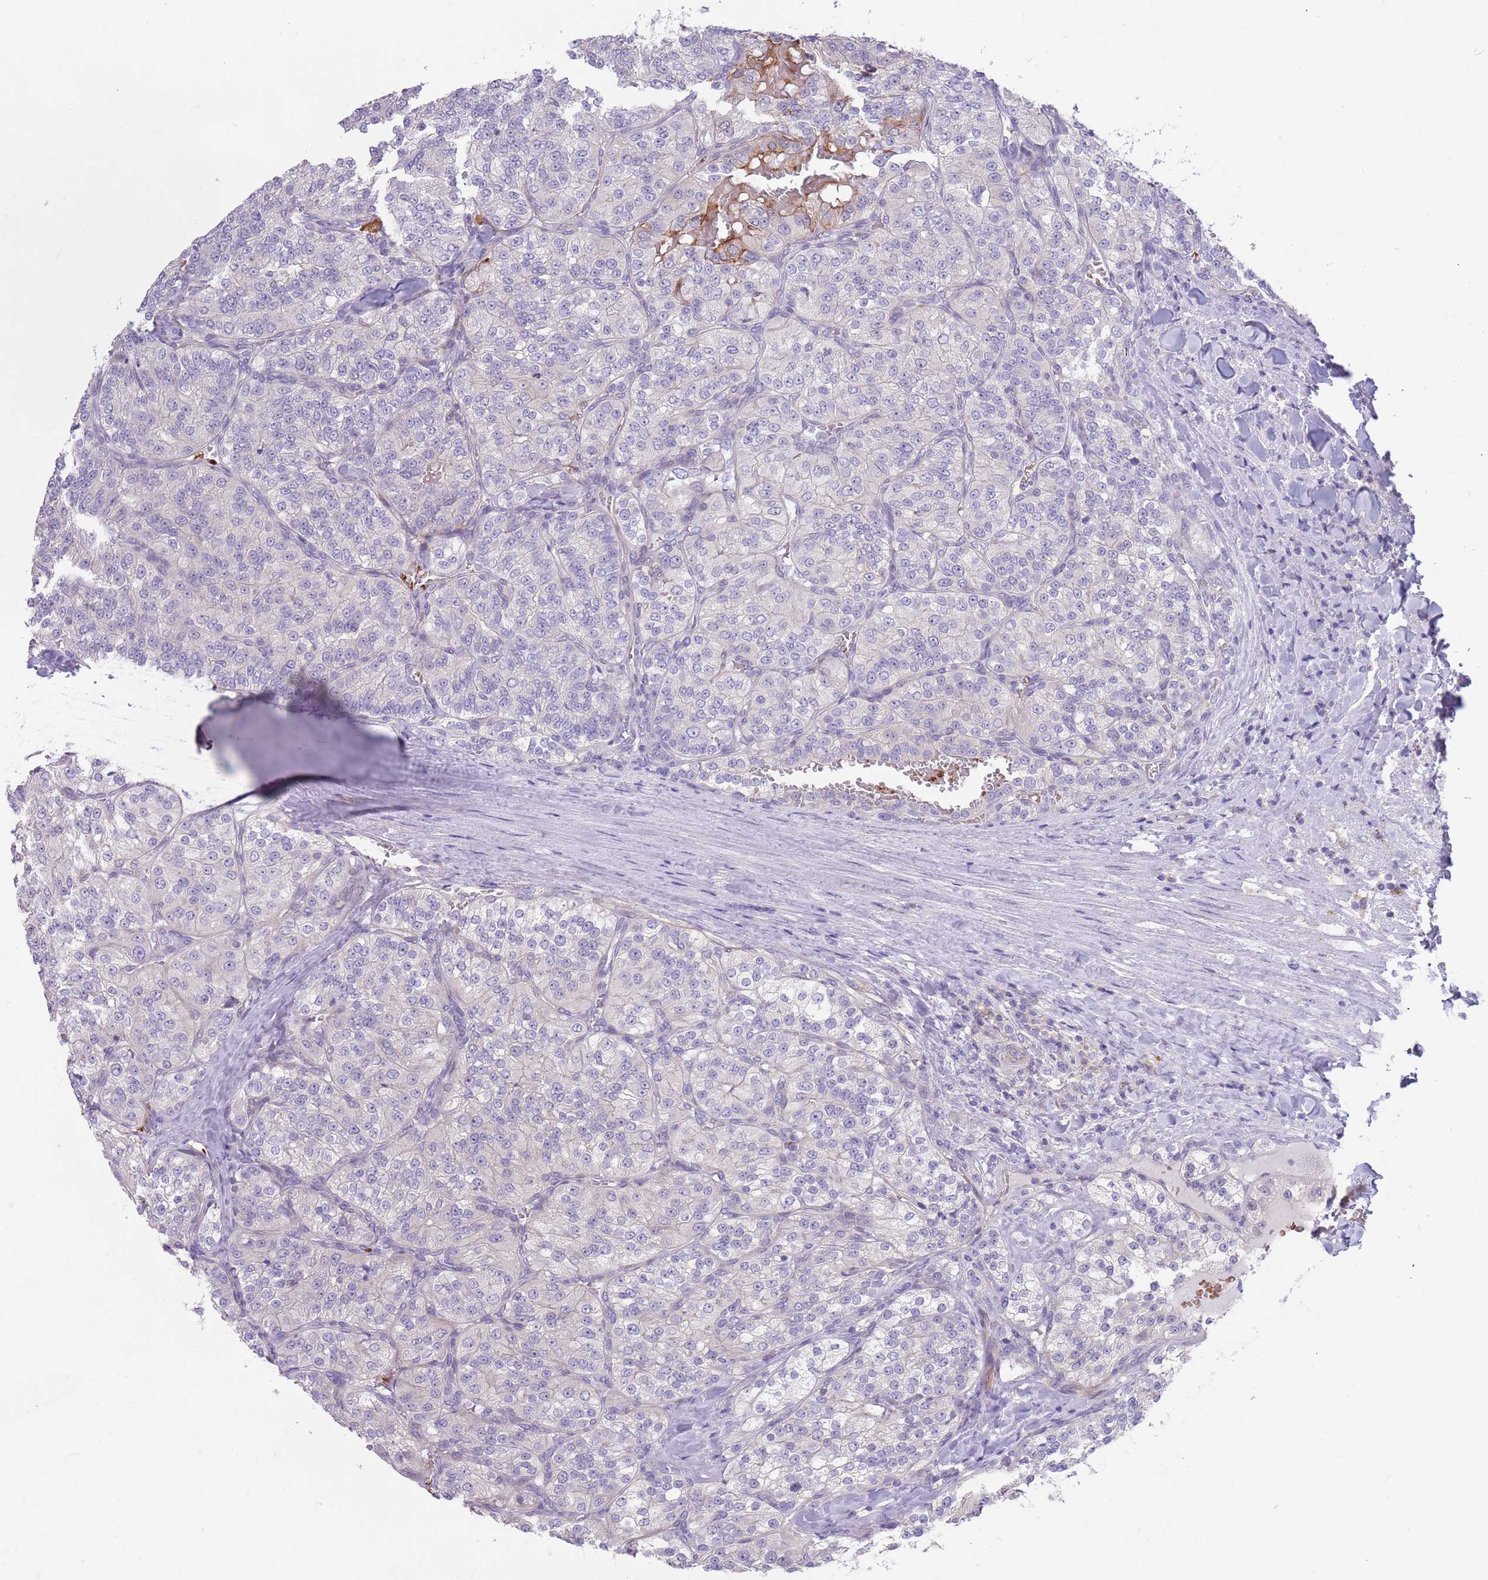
{"staining": {"intensity": "moderate", "quantity": "<25%", "location": "cytoplasmic/membranous"}, "tissue": "renal cancer", "cell_type": "Tumor cells", "image_type": "cancer", "snomed": [{"axis": "morphology", "description": "Adenocarcinoma, NOS"}, {"axis": "topography", "description": "Kidney"}], "caption": "This is an image of immunohistochemistry staining of renal cancer, which shows moderate staining in the cytoplasmic/membranous of tumor cells.", "gene": "ZNF14", "patient": {"sex": "female", "age": 63}}